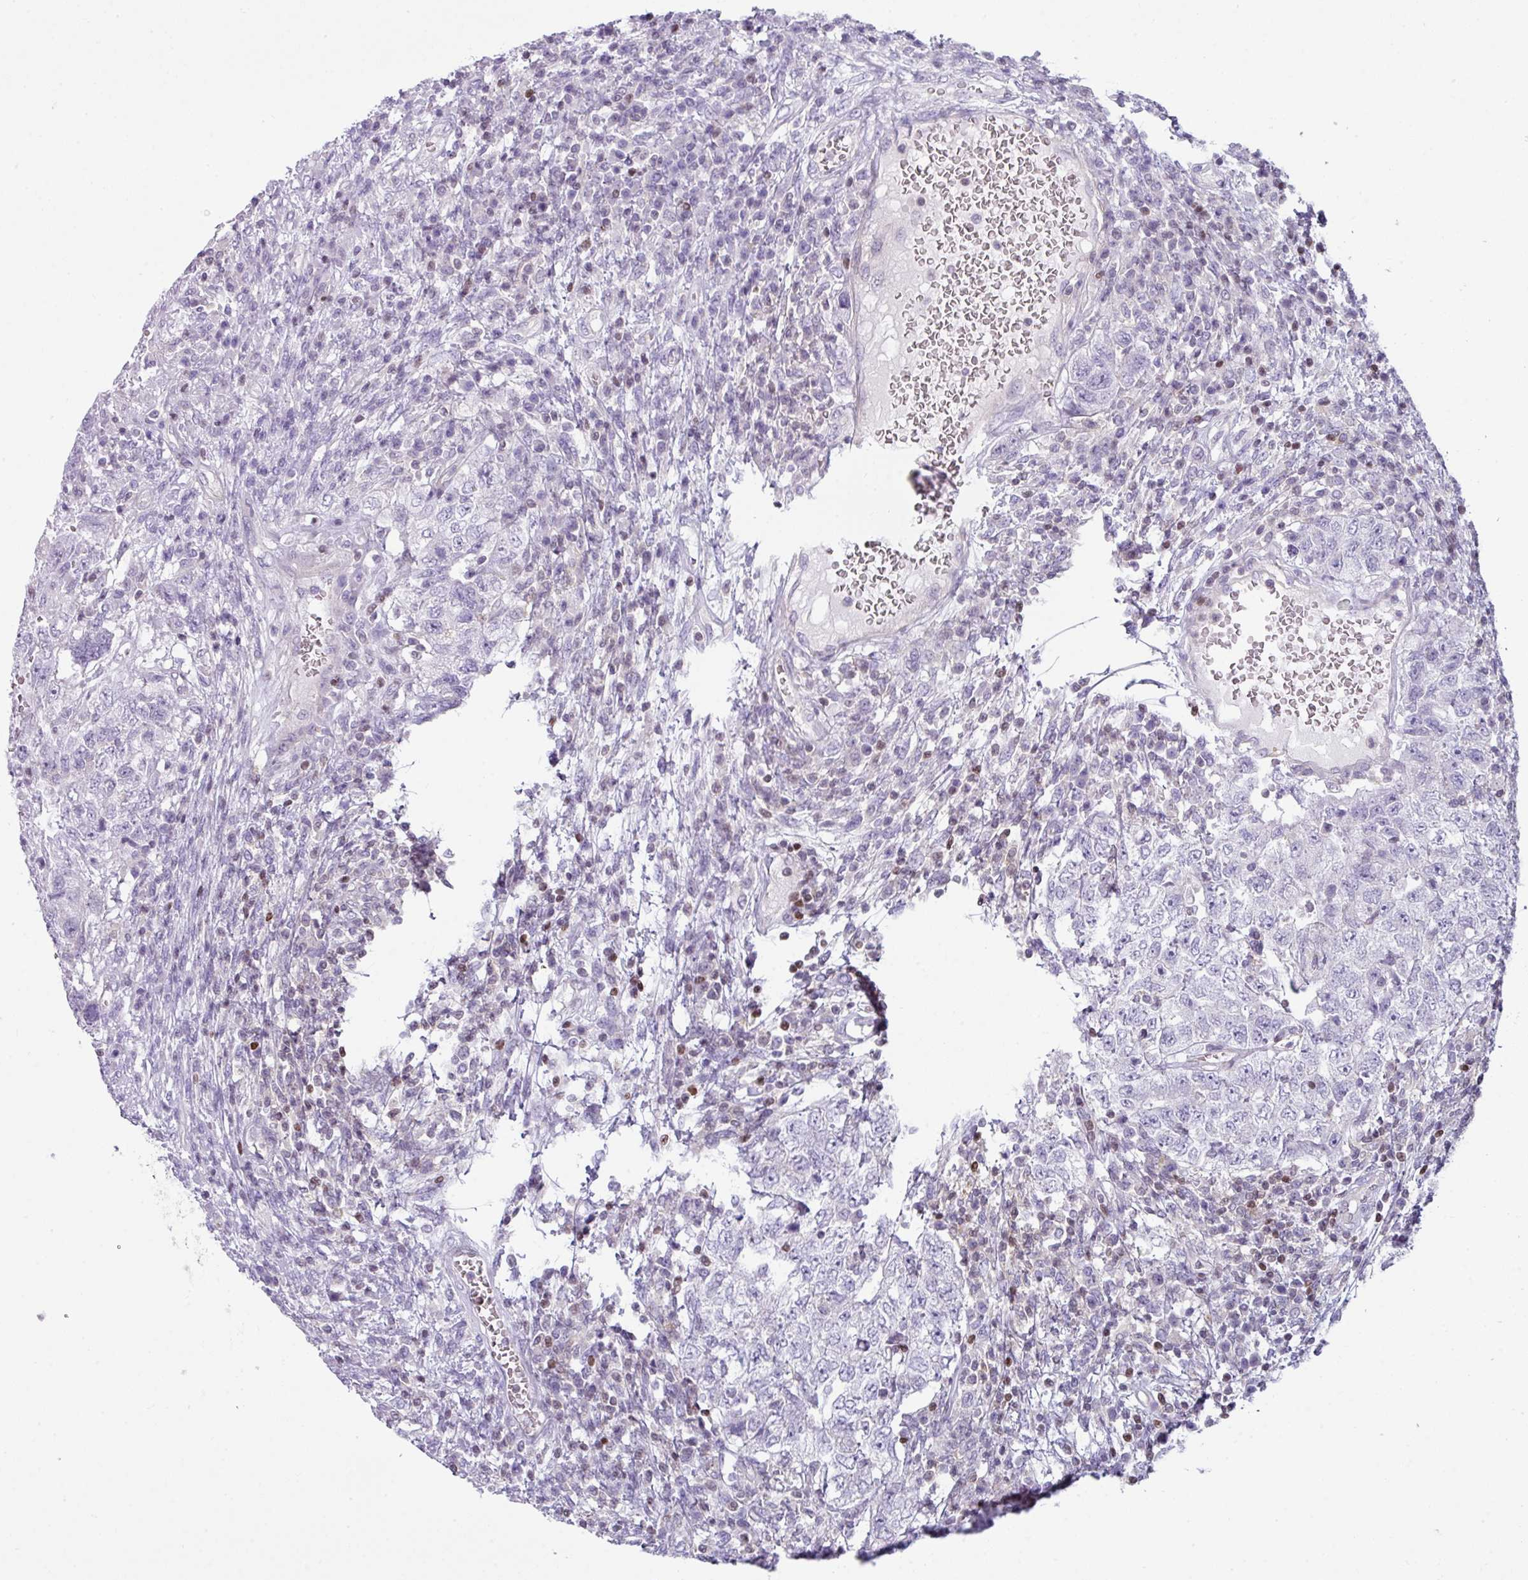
{"staining": {"intensity": "negative", "quantity": "none", "location": "none"}, "tissue": "testis cancer", "cell_type": "Tumor cells", "image_type": "cancer", "snomed": [{"axis": "morphology", "description": "Carcinoma, Embryonal, NOS"}, {"axis": "topography", "description": "Testis"}], "caption": "Immunohistochemistry photomicrograph of testis cancer stained for a protein (brown), which demonstrates no expression in tumor cells. Nuclei are stained in blue.", "gene": "STAT5A", "patient": {"sex": "male", "age": 26}}